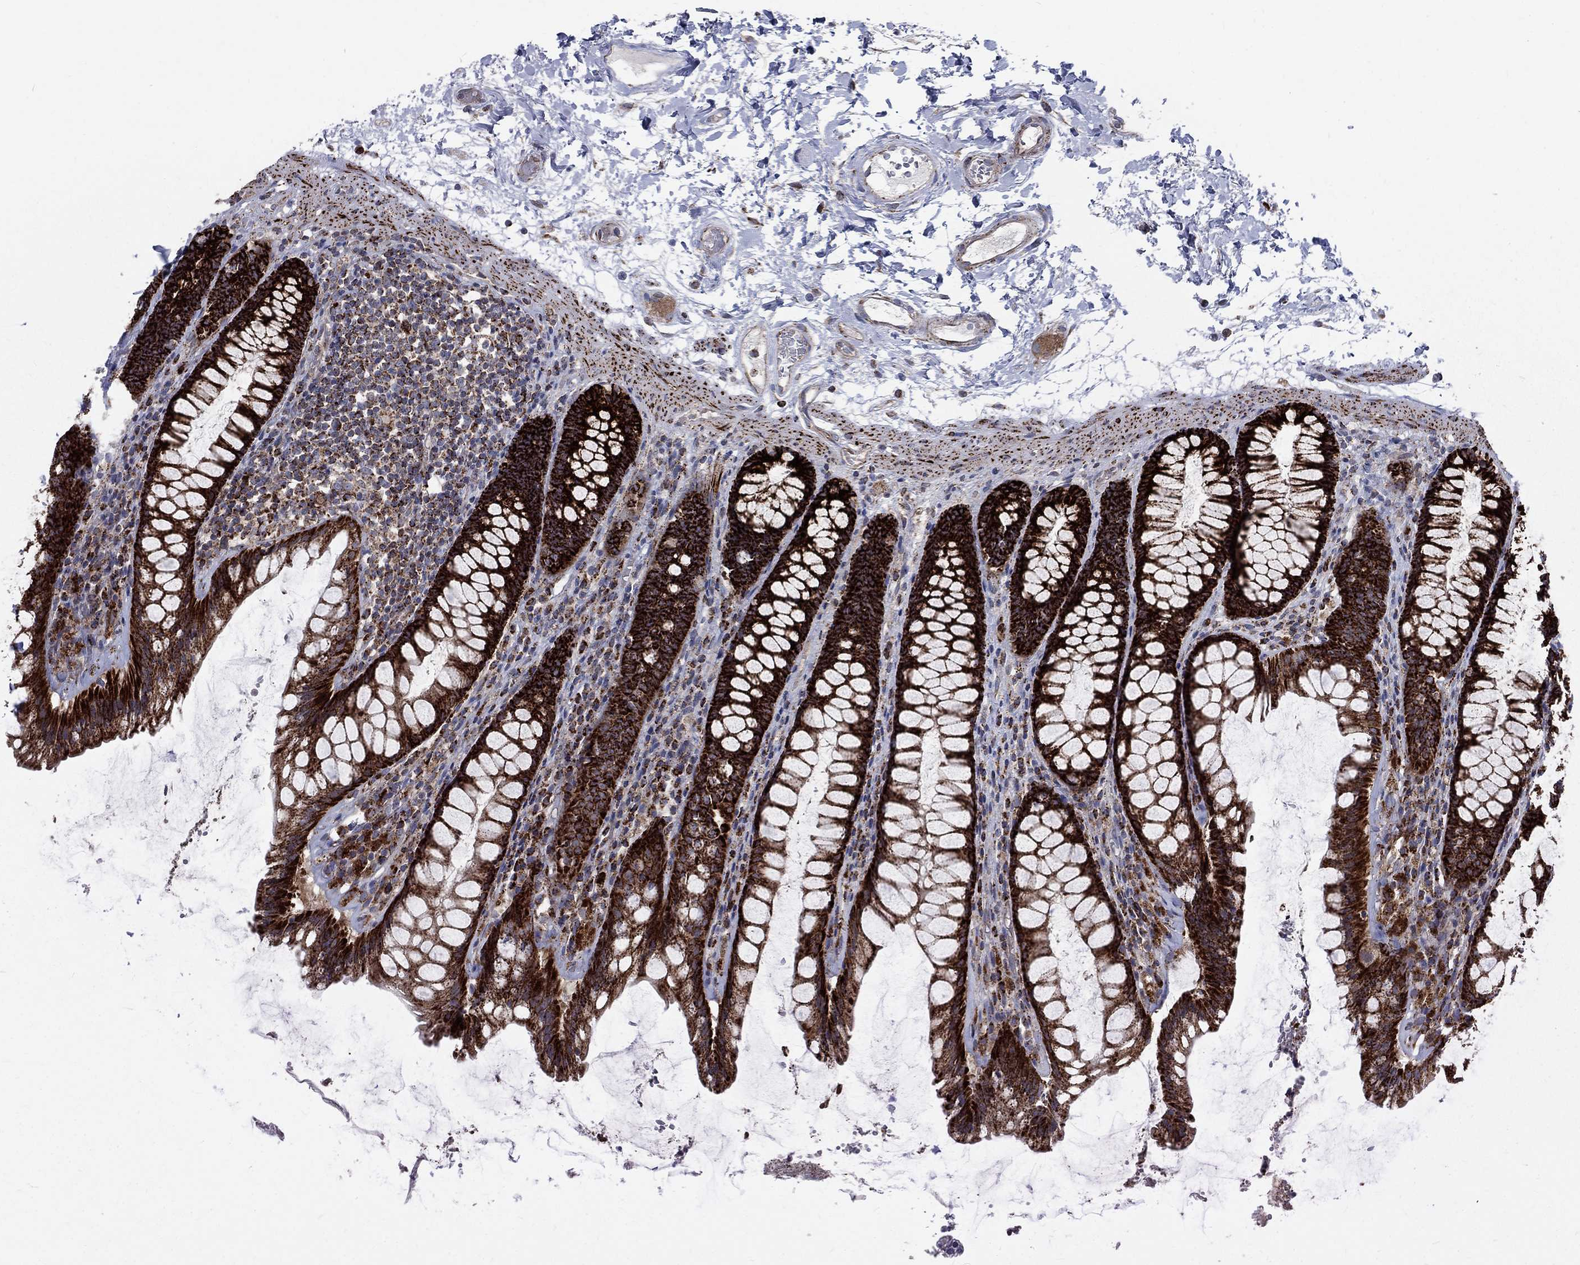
{"staining": {"intensity": "strong", "quantity": ">75%", "location": "cytoplasmic/membranous"}, "tissue": "rectum", "cell_type": "Glandular cells", "image_type": "normal", "snomed": [{"axis": "morphology", "description": "Normal tissue, NOS"}, {"axis": "topography", "description": "Rectum"}], "caption": "This histopathology image shows benign rectum stained with immunohistochemistry to label a protein in brown. The cytoplasmic/membranous of glandular cells show strong positivity for the protein. Nuclei are counter-stained blue.", "gene": "ALDH1B1", "patient": {"sex": "male", "age": 72}}